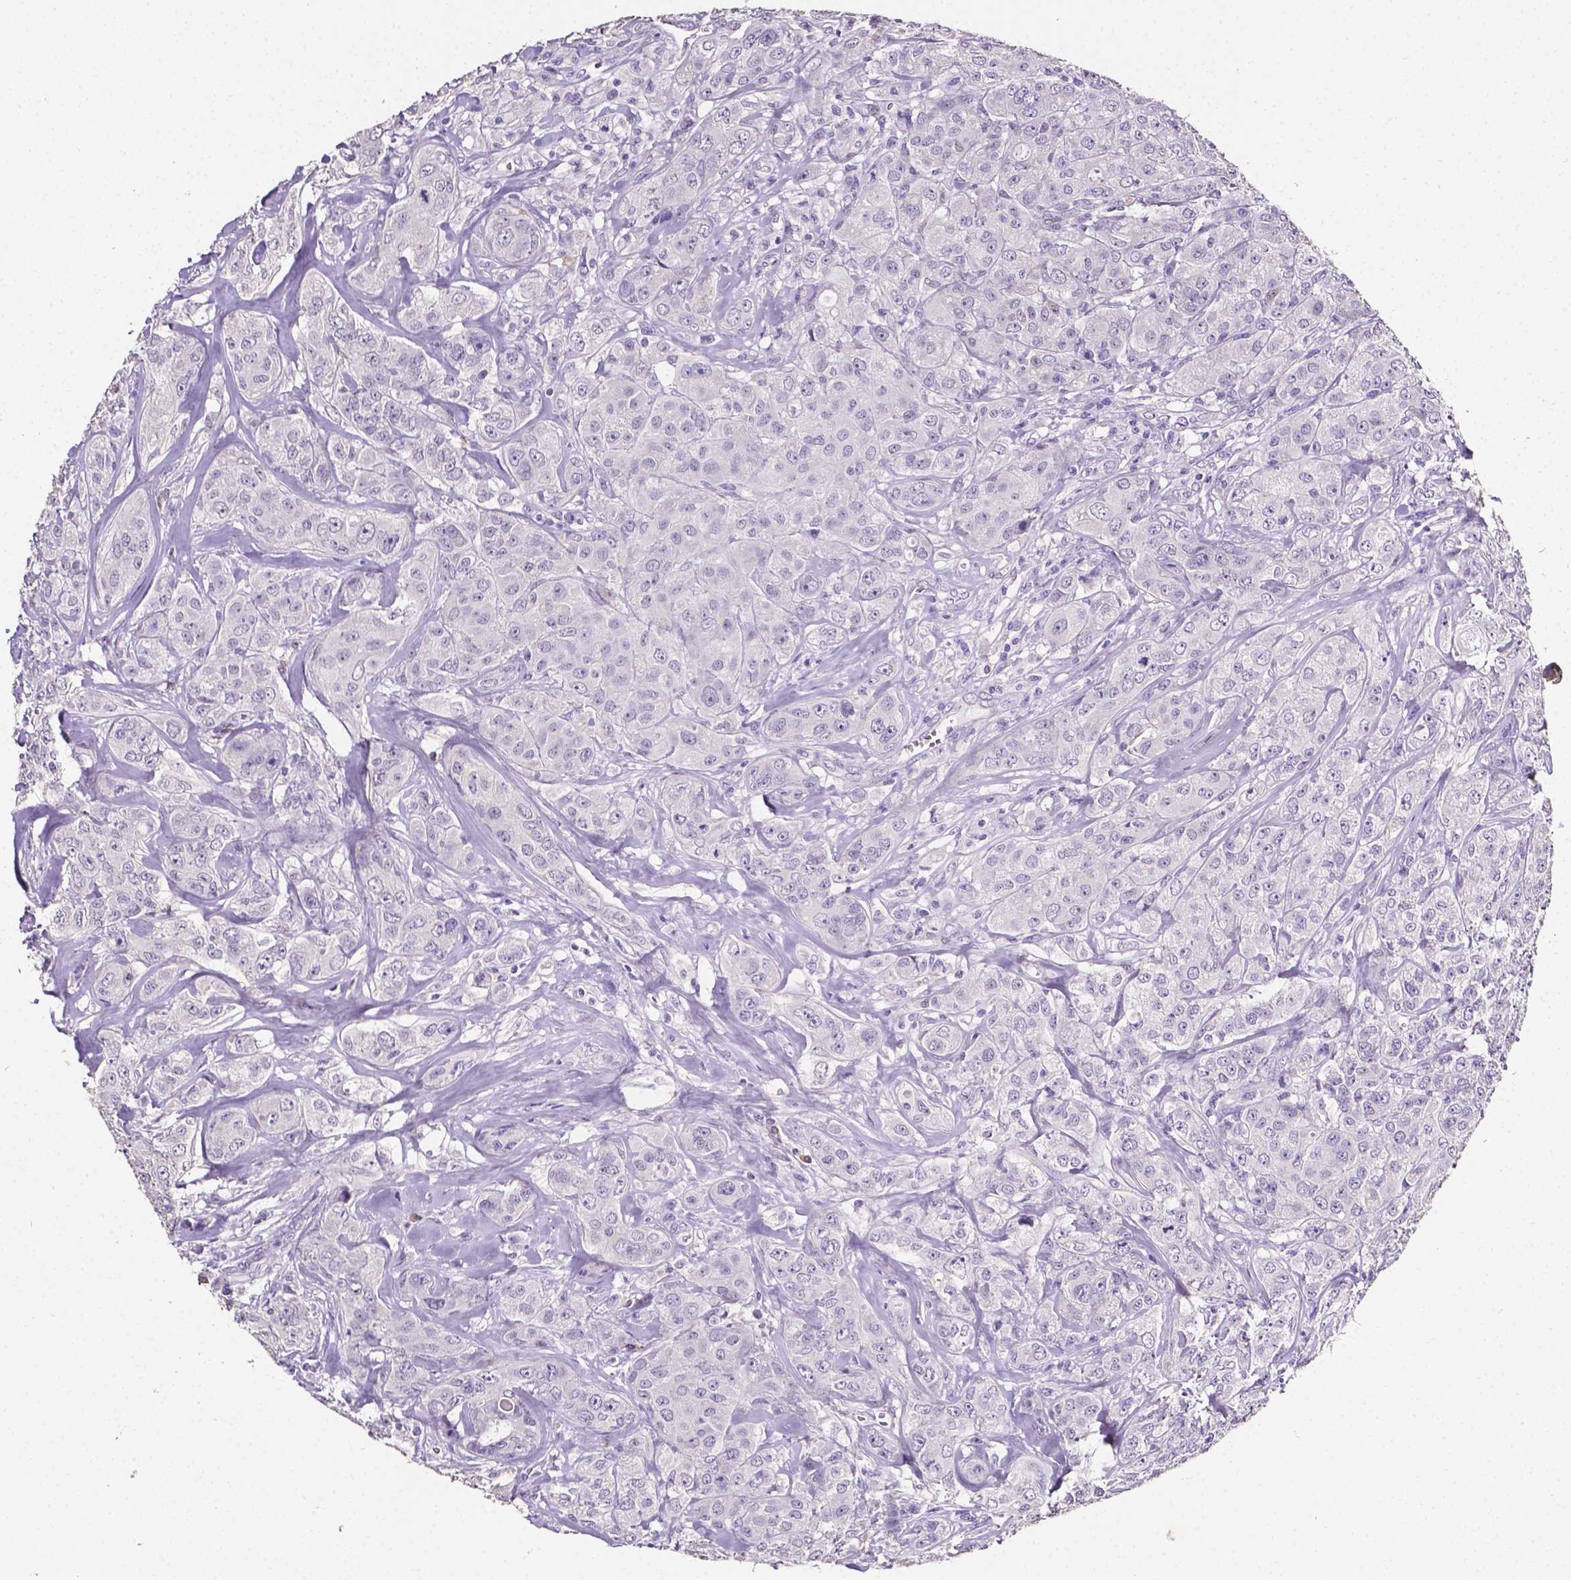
{"staining": {"intensity": "negative", "quantity": "none", "location": "none"}, "tissue": "breast cancer", "cell_type": "Tumor cells", "image_type": "cancer", "snomed": [{"axis": "morphology", "description": "Duct carcinoma"}, {"axis": "topography", "description": "Breast"}], "caption": "A photomicrograph of breast cancer (infiltrating ductal carcinoma) stained for a protein exhibits no brown staining in tumor cells. Nuclei are stained in blue.", "gene": "PSAT1", "patient": {"sex": "female", "age": 43}}